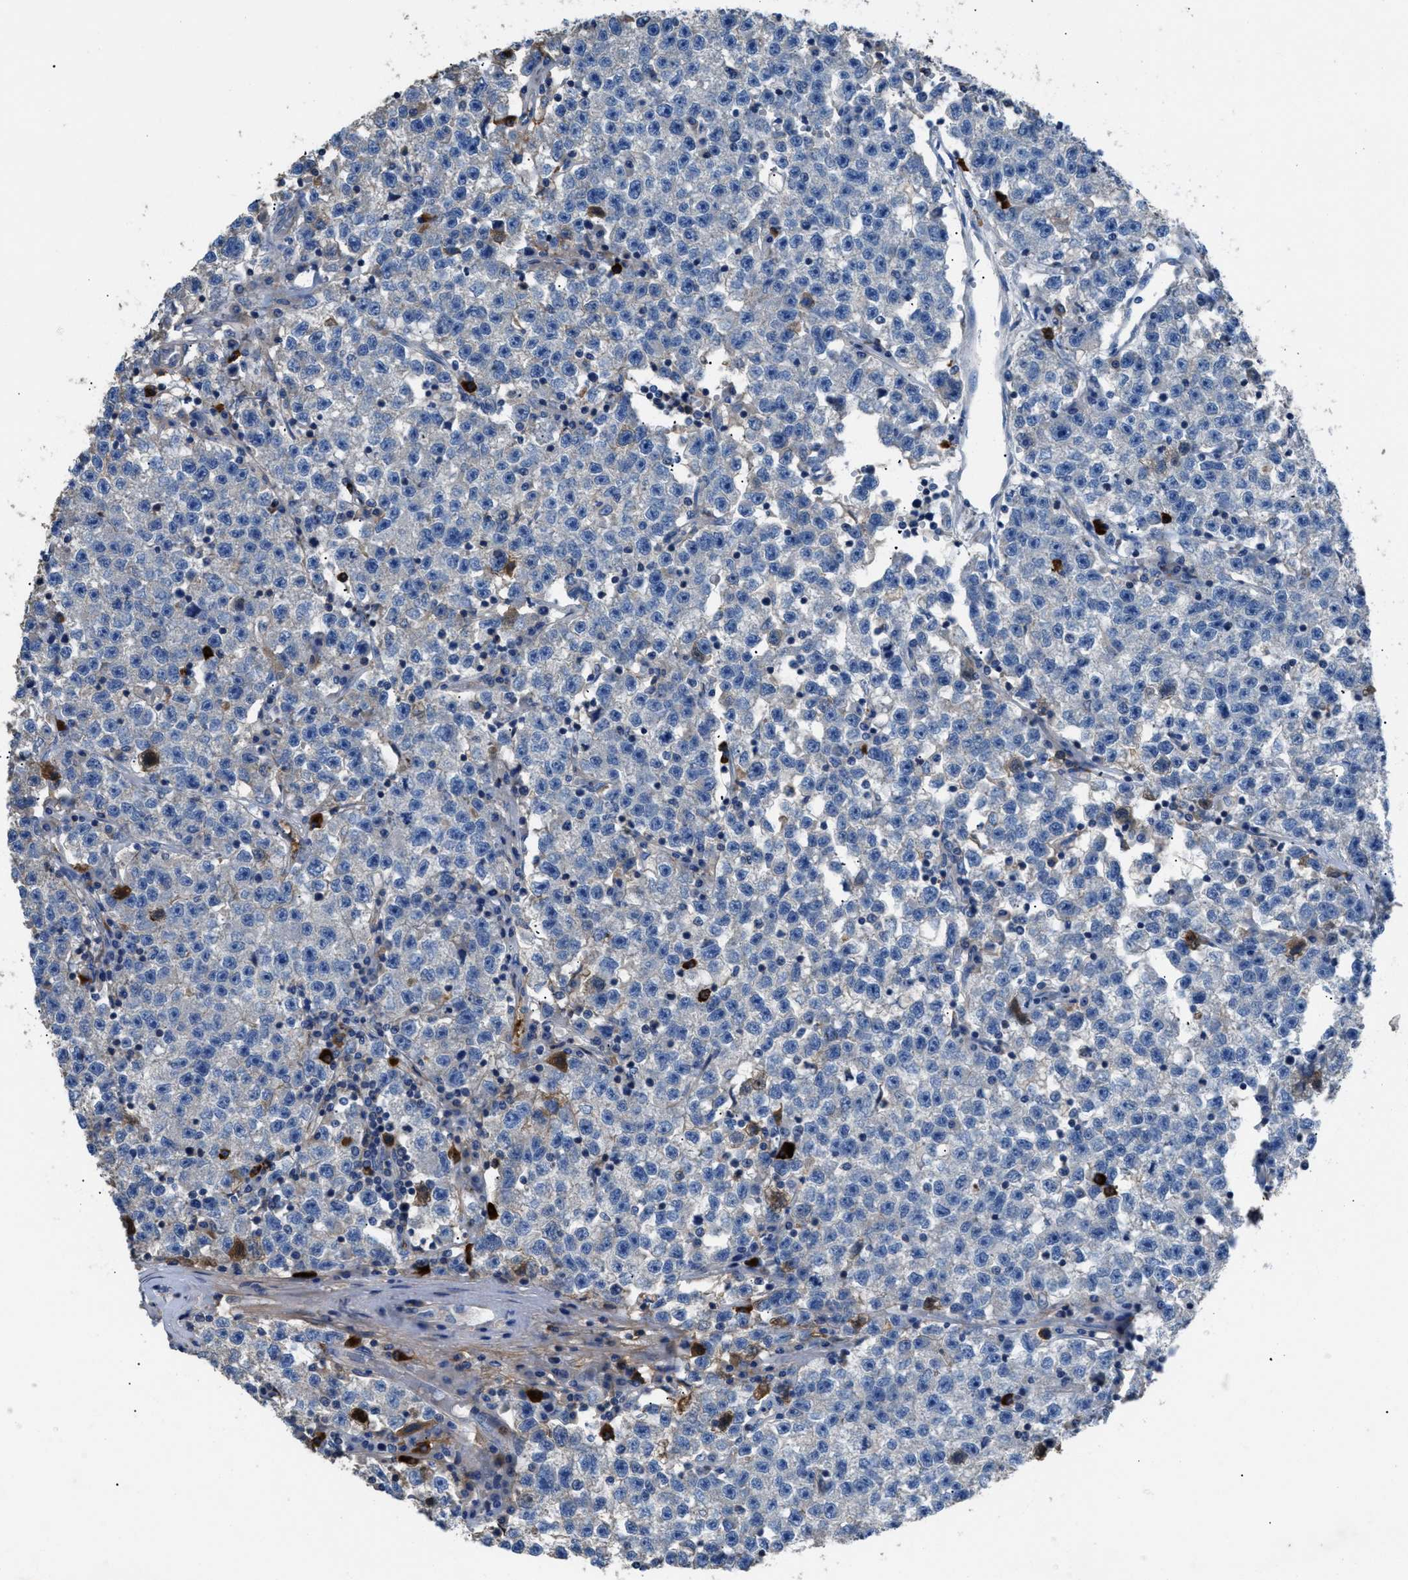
{"staining": {"intensity": "negative", "quantity": "none", "location": "none"}, "tissue": "testis cancer", "cell_type": "Tumor cells", "image_type": "cancer", "snomed": [{"axis": "morphology", "description": "Seminoma, NOS"}, {"axis": "topography", "description": "Testis"}], "caption": "DAB immunohistochemical staining of testis cancer exhibits no significant staining in tumor cells.", "gene": "SGCZ", "patient": {"sex": "male", "age": 22}}